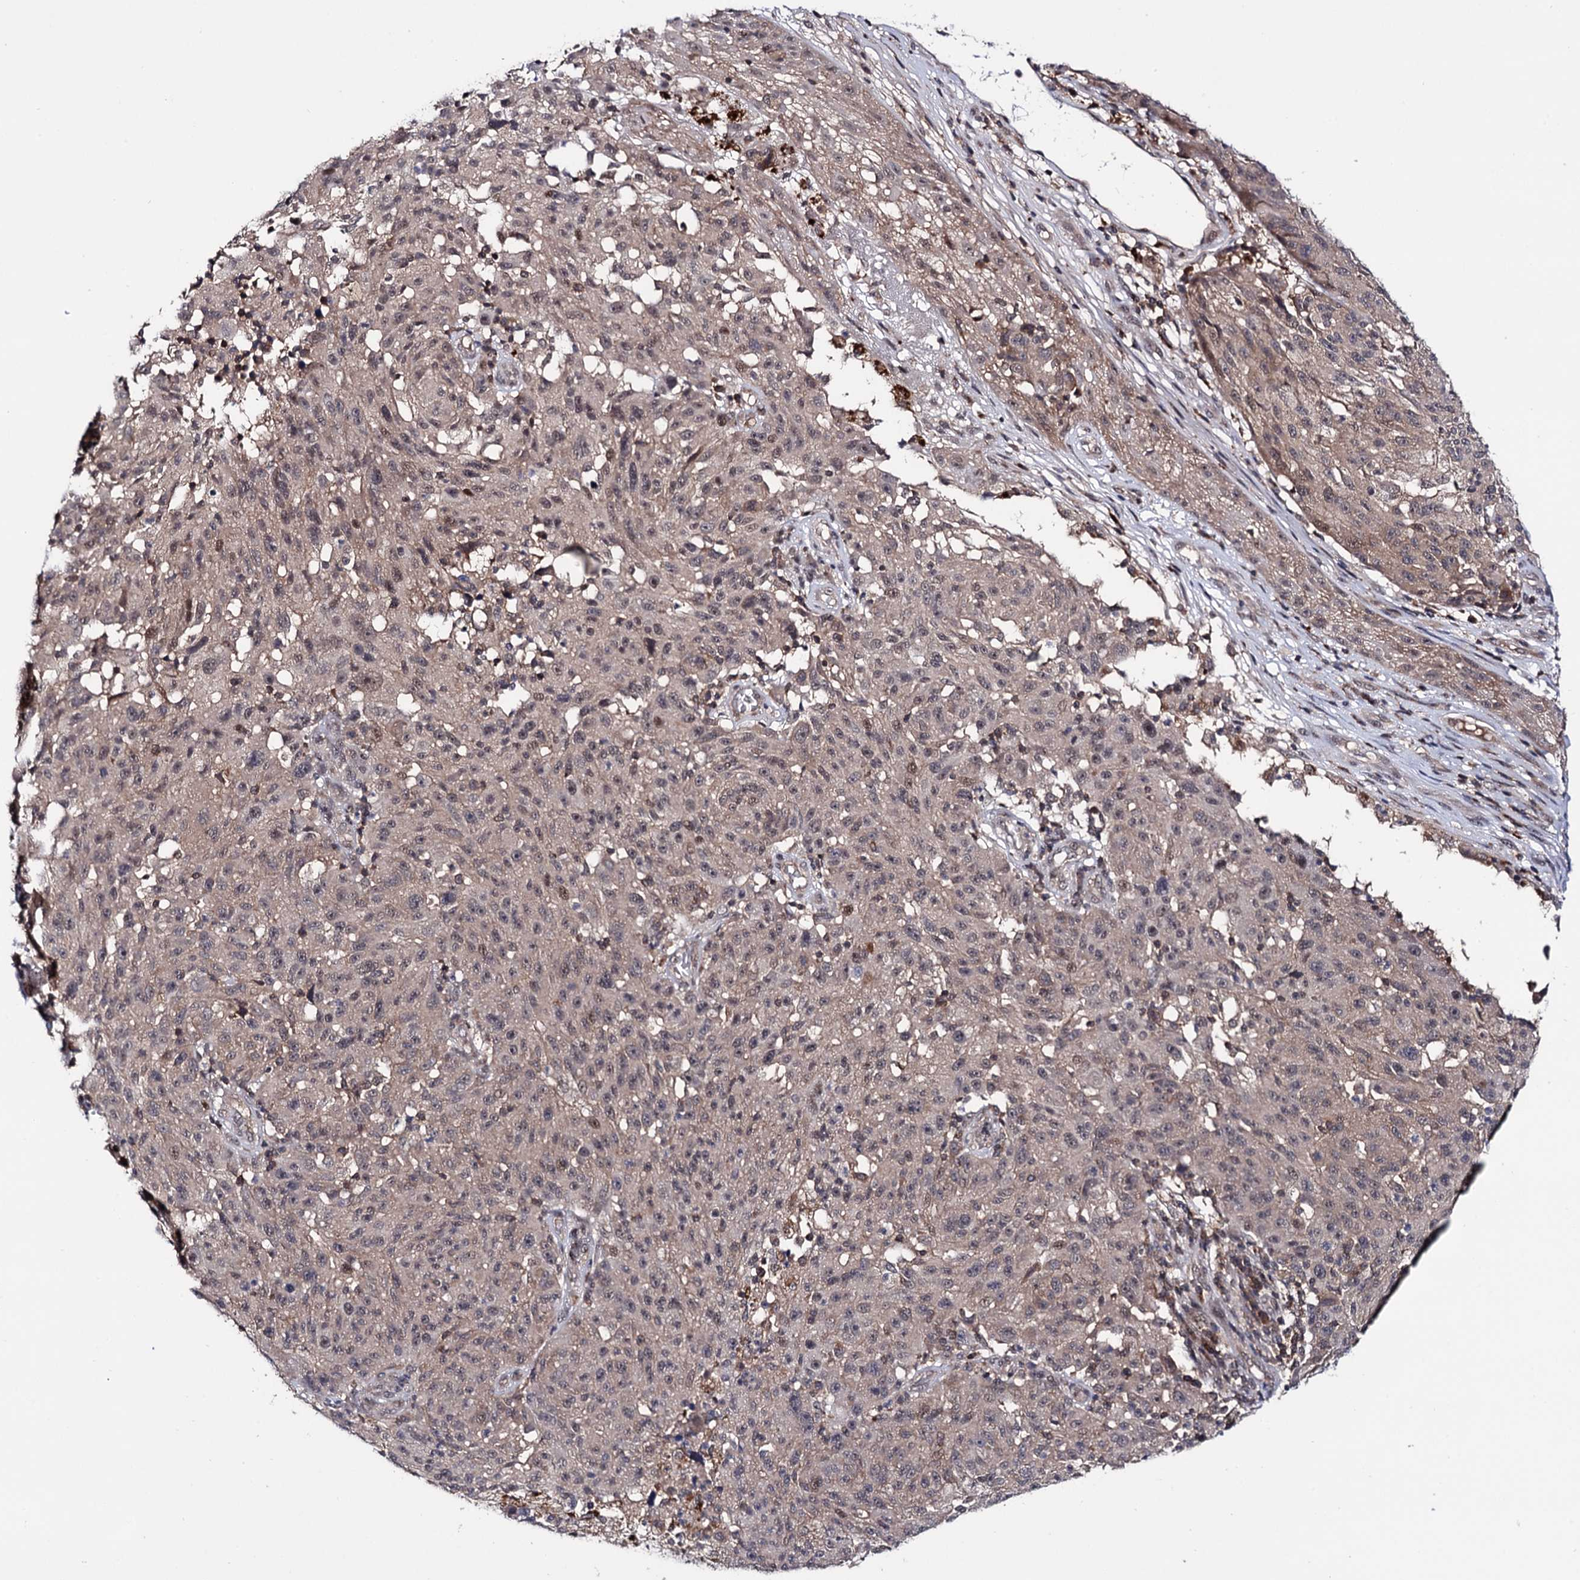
{"staining": {"intensity": "weak", "quantity": "25%-75%", "location": "cytoplasmic/membranous,nuclear"}, "tissue": "melanoma", "cell_type": "Tumor cells", "image_type": "cancer", "snomed": [{"axis": "morphology", "description": "Malignant melanoma, NOS"}, {"axis": "topography", "description": "Skin"}], "caption": "Tumor cells show low levels of weak cytoplasmic/membranous and nuclear expression in about 25%-75% of cells in melanoma. The protein of interest is stained brown, and the nuclei are stained in blue (DAB (3,3'-diaminobenzidine) IHC with brightfield microscopy, high magnification).", "gene": "MICAL2", "patient": {"sex": "male", "age": 53}}